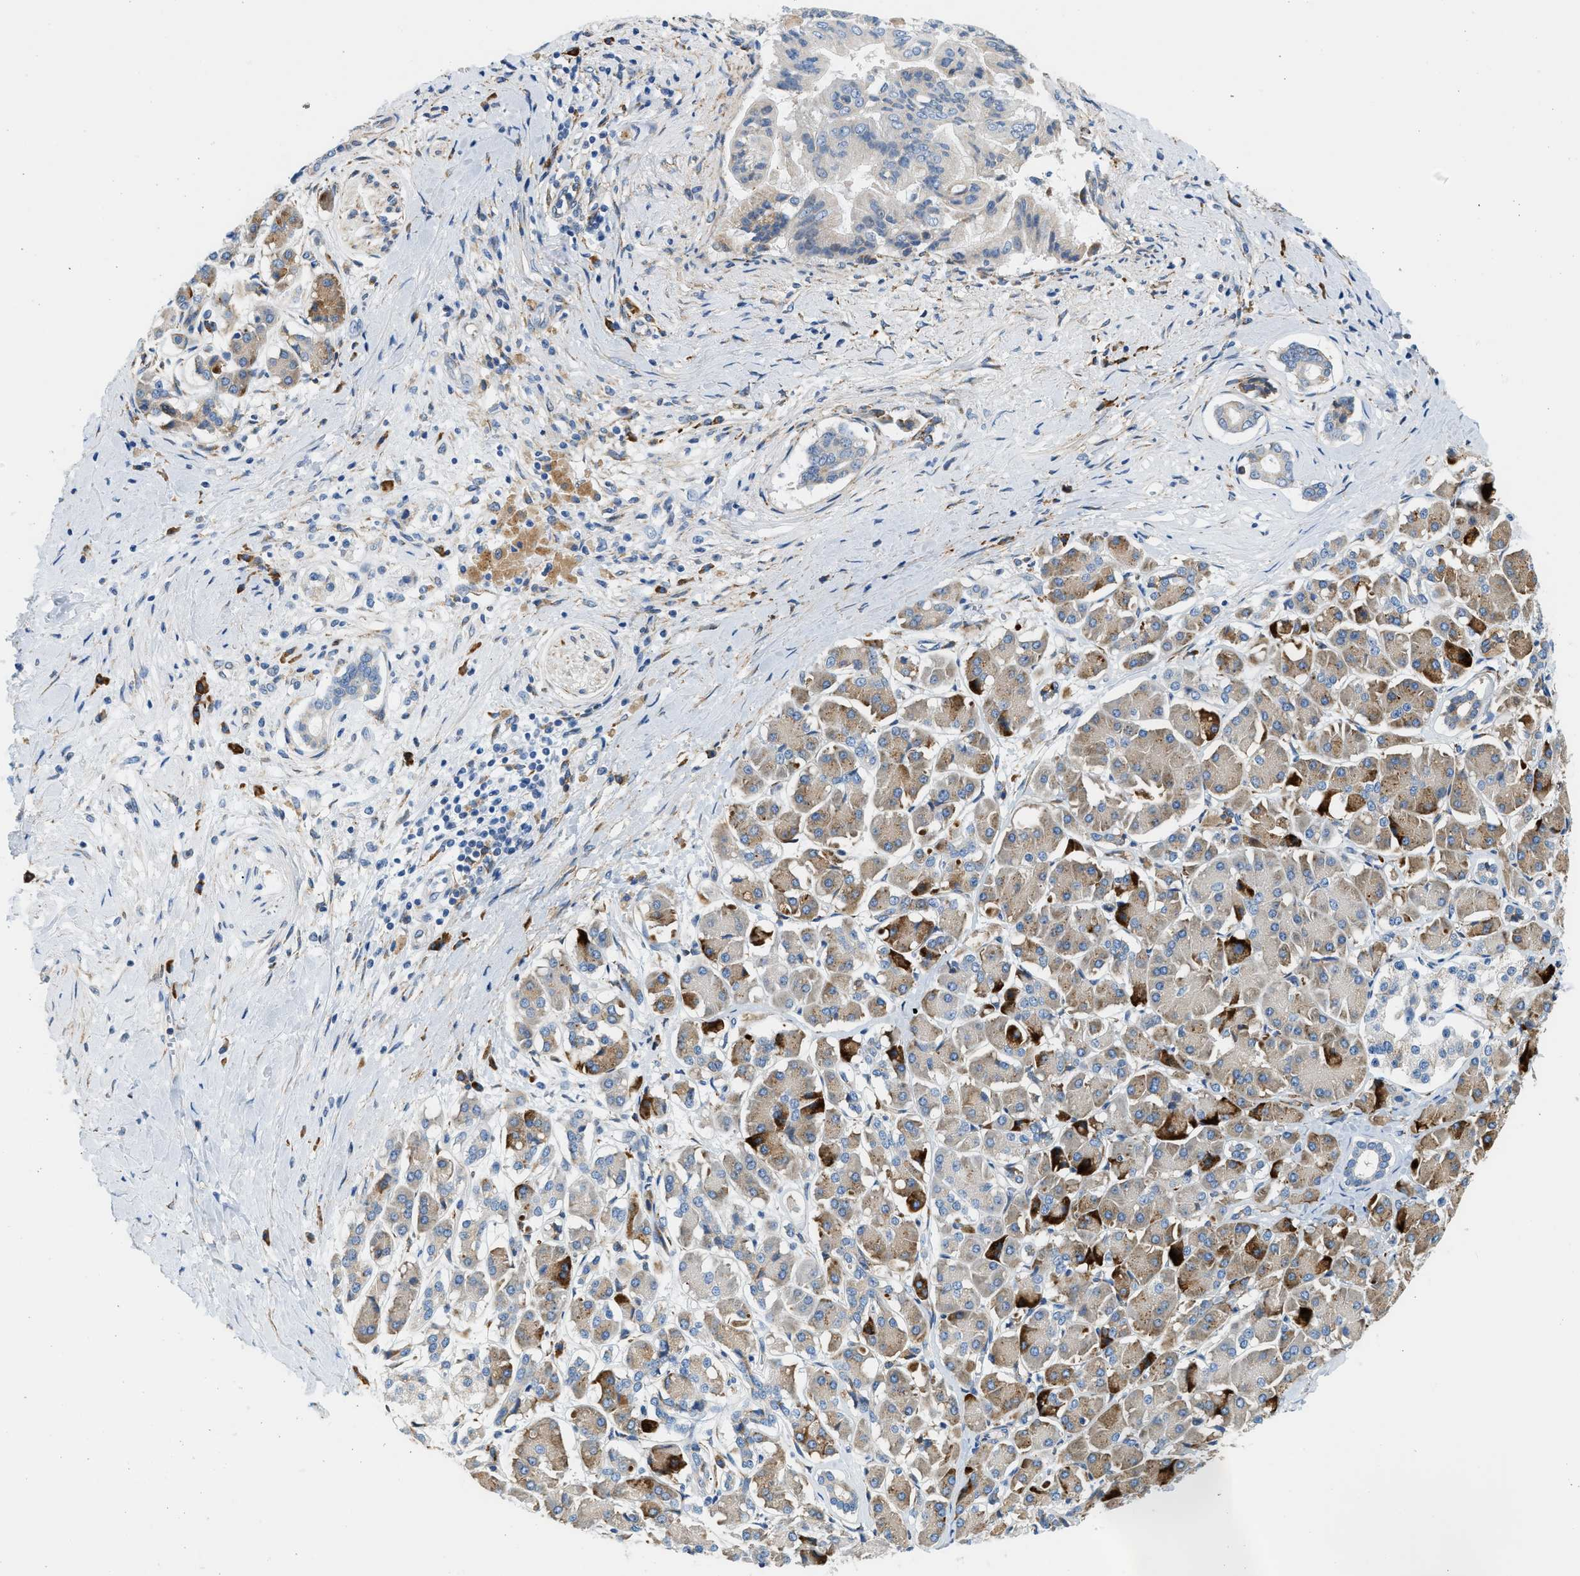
{"staining": {"intensity": "negative", "quantity": "none", "location": "none"}, "tissue": "pancreatic cancer", "cell_type": "Tumor cells", "image_type": "cancer", "snomed": [{"axis": "morphology", "description": "Adenocarcinoma, NOS"}, {"axis": "topography", "description": "Pancreas"}], "caption": "The photomicrograph shows no staining of tumor cells in pancreatic cancer (adenocarcinoma).", "gene": "CNTN6", "patient": {"sex": "male", "age": 55}}